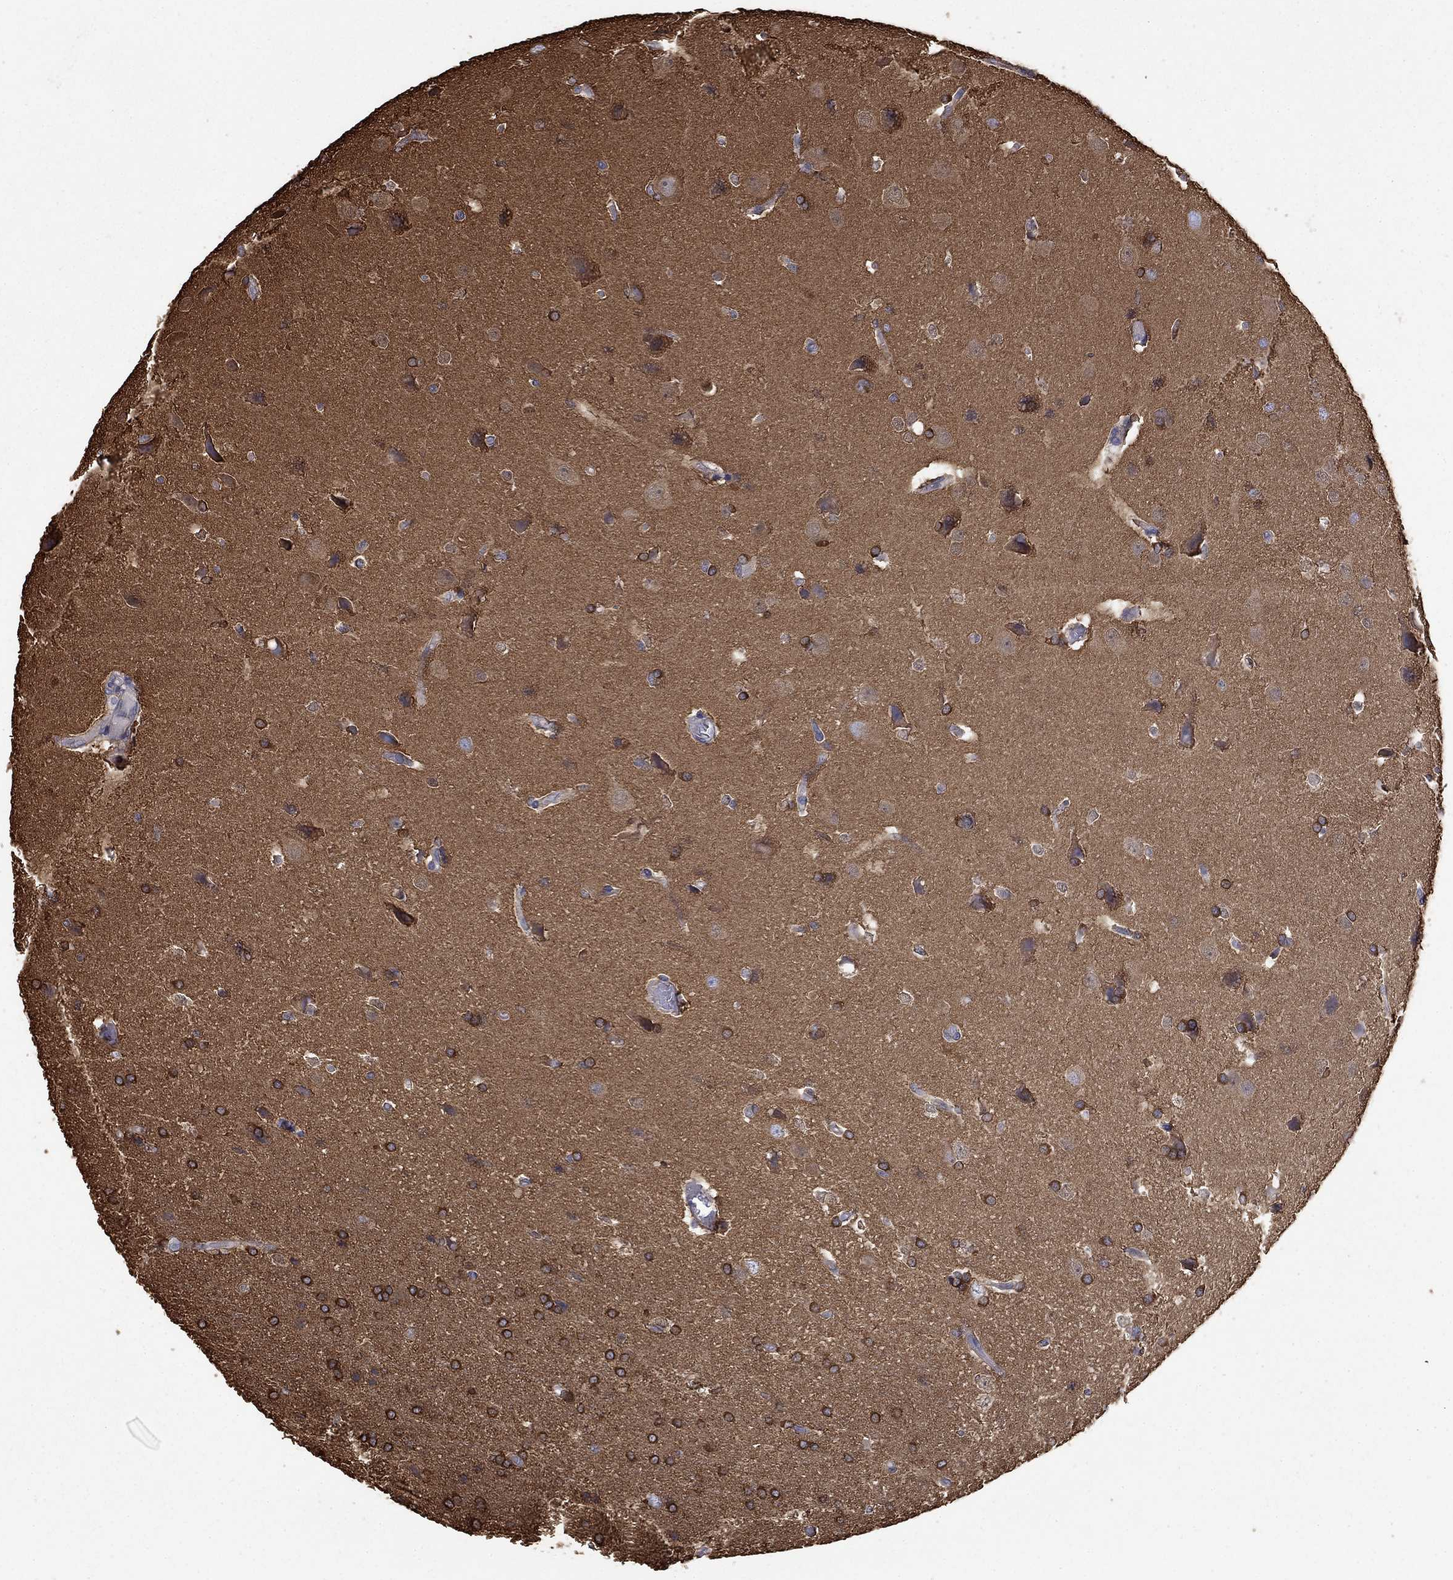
{"staining": {"intensity": "strong", "quantity": ">75%", "location": "cytoplasmic/membranous"}, "tissue": "glioma", "cell_type": "Tumor cells", "image_type": "cancer", "snomed": [{"axis": "morphology", "description": "Glioma, malignant, Low grade"}, {"axis": "topography", "description": "Brain"}], "caption": "A high amount of strong cytoplasmic/membranous positivity is appreciated in approximately >75% of tumor cells in glioma tissue. (DAB IHC with brightfield microscopy, high magnification).", "gene": "DPYSL2", "patient": {"sex": "female", "age": 32}}